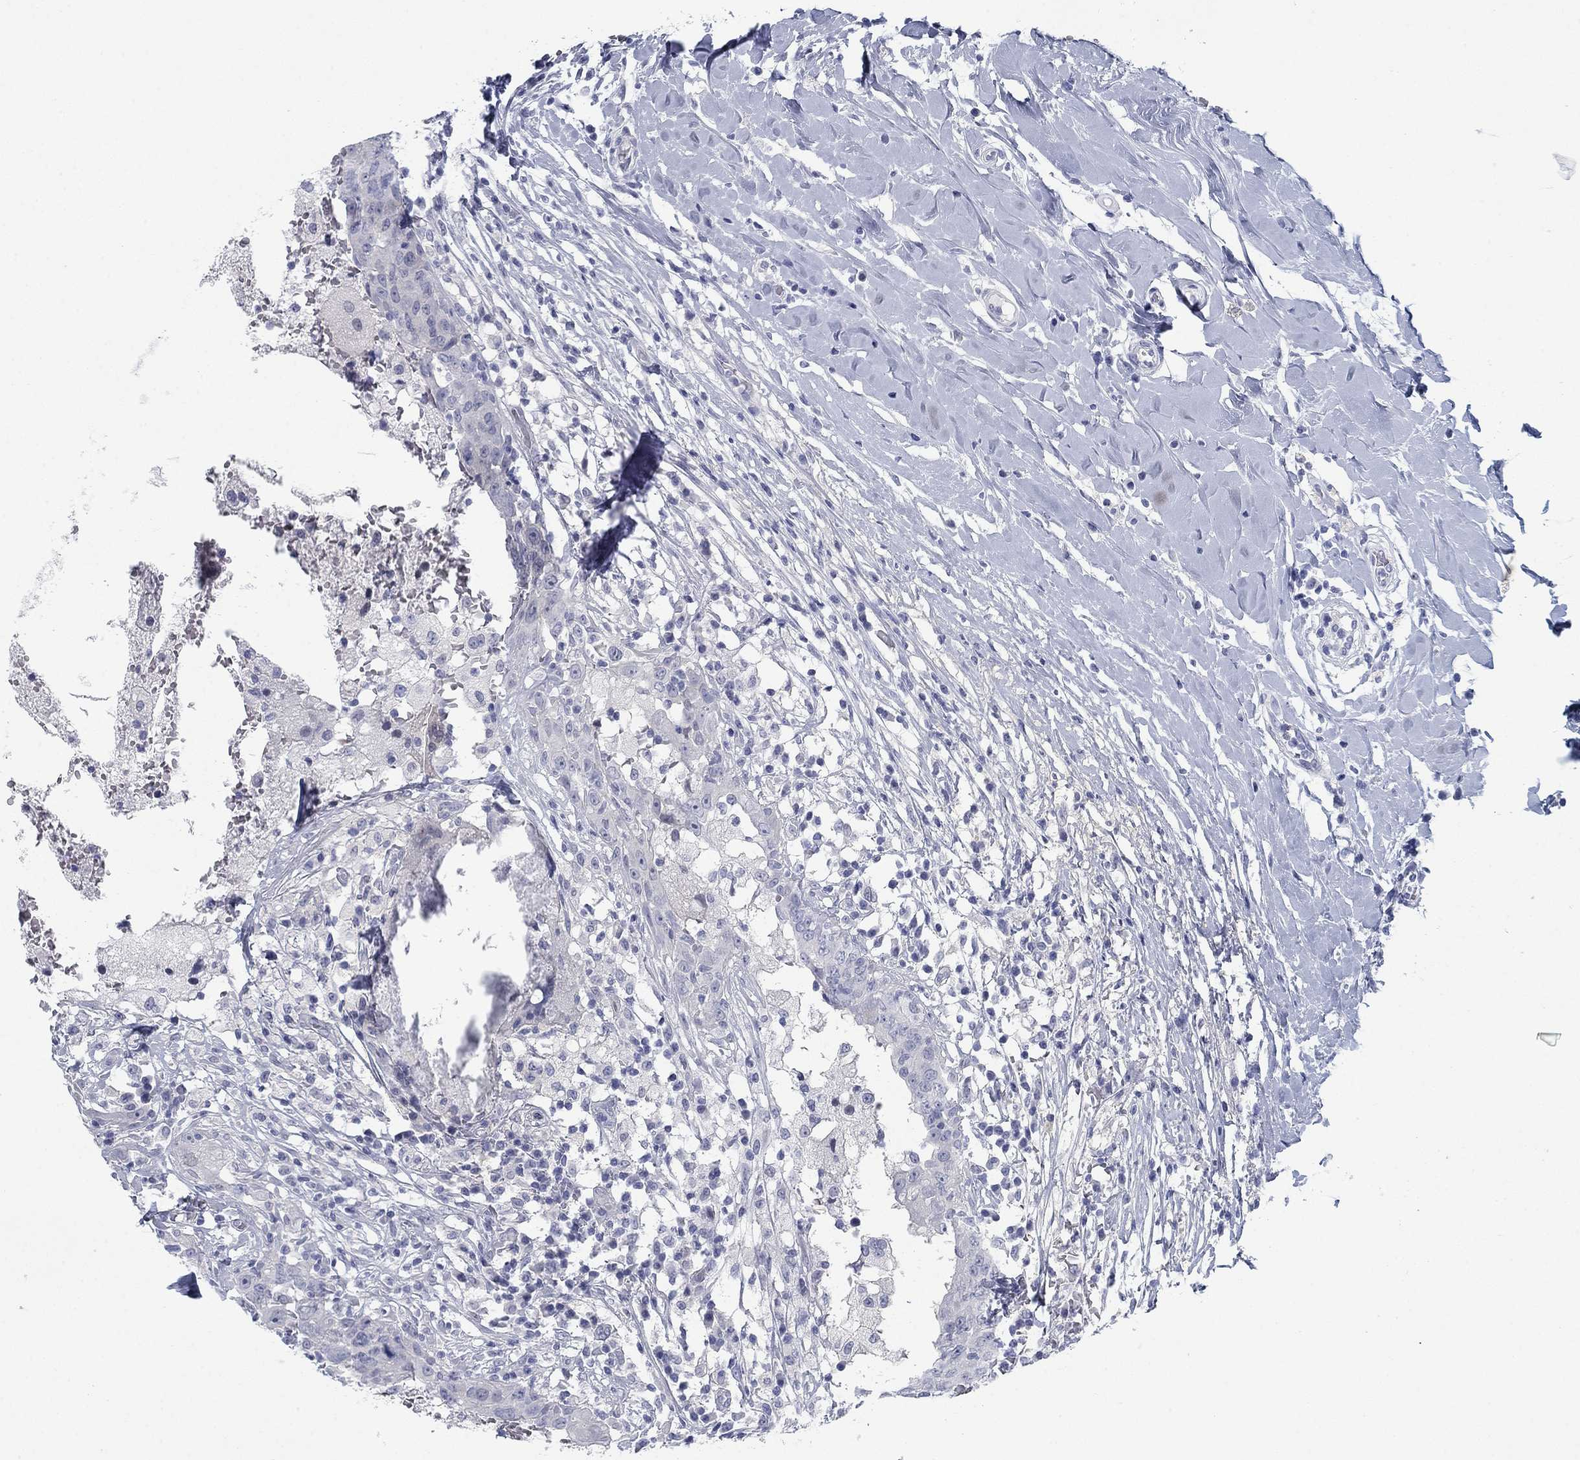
{"staining": {"intensity": "negative", "quantity": "none", "location": "none"}, "tissue": "breast cancer", "cell_type": "Tumor cells", "image_type": "cancer", "snomed": [{"axis": "morphology", "description": "Duct carcinoma"}, {"axis": "topography", "description": "Breast"}], "caption": "Immunohistochemistry (IHC) photomicrograph of neoplastic tissue: breast invasive ductal carcinoma stained with DAB shows no significant protein expression in tumor cells.", "gene": "DNAL1", "patient": {"sex": "female", "age": 27}}